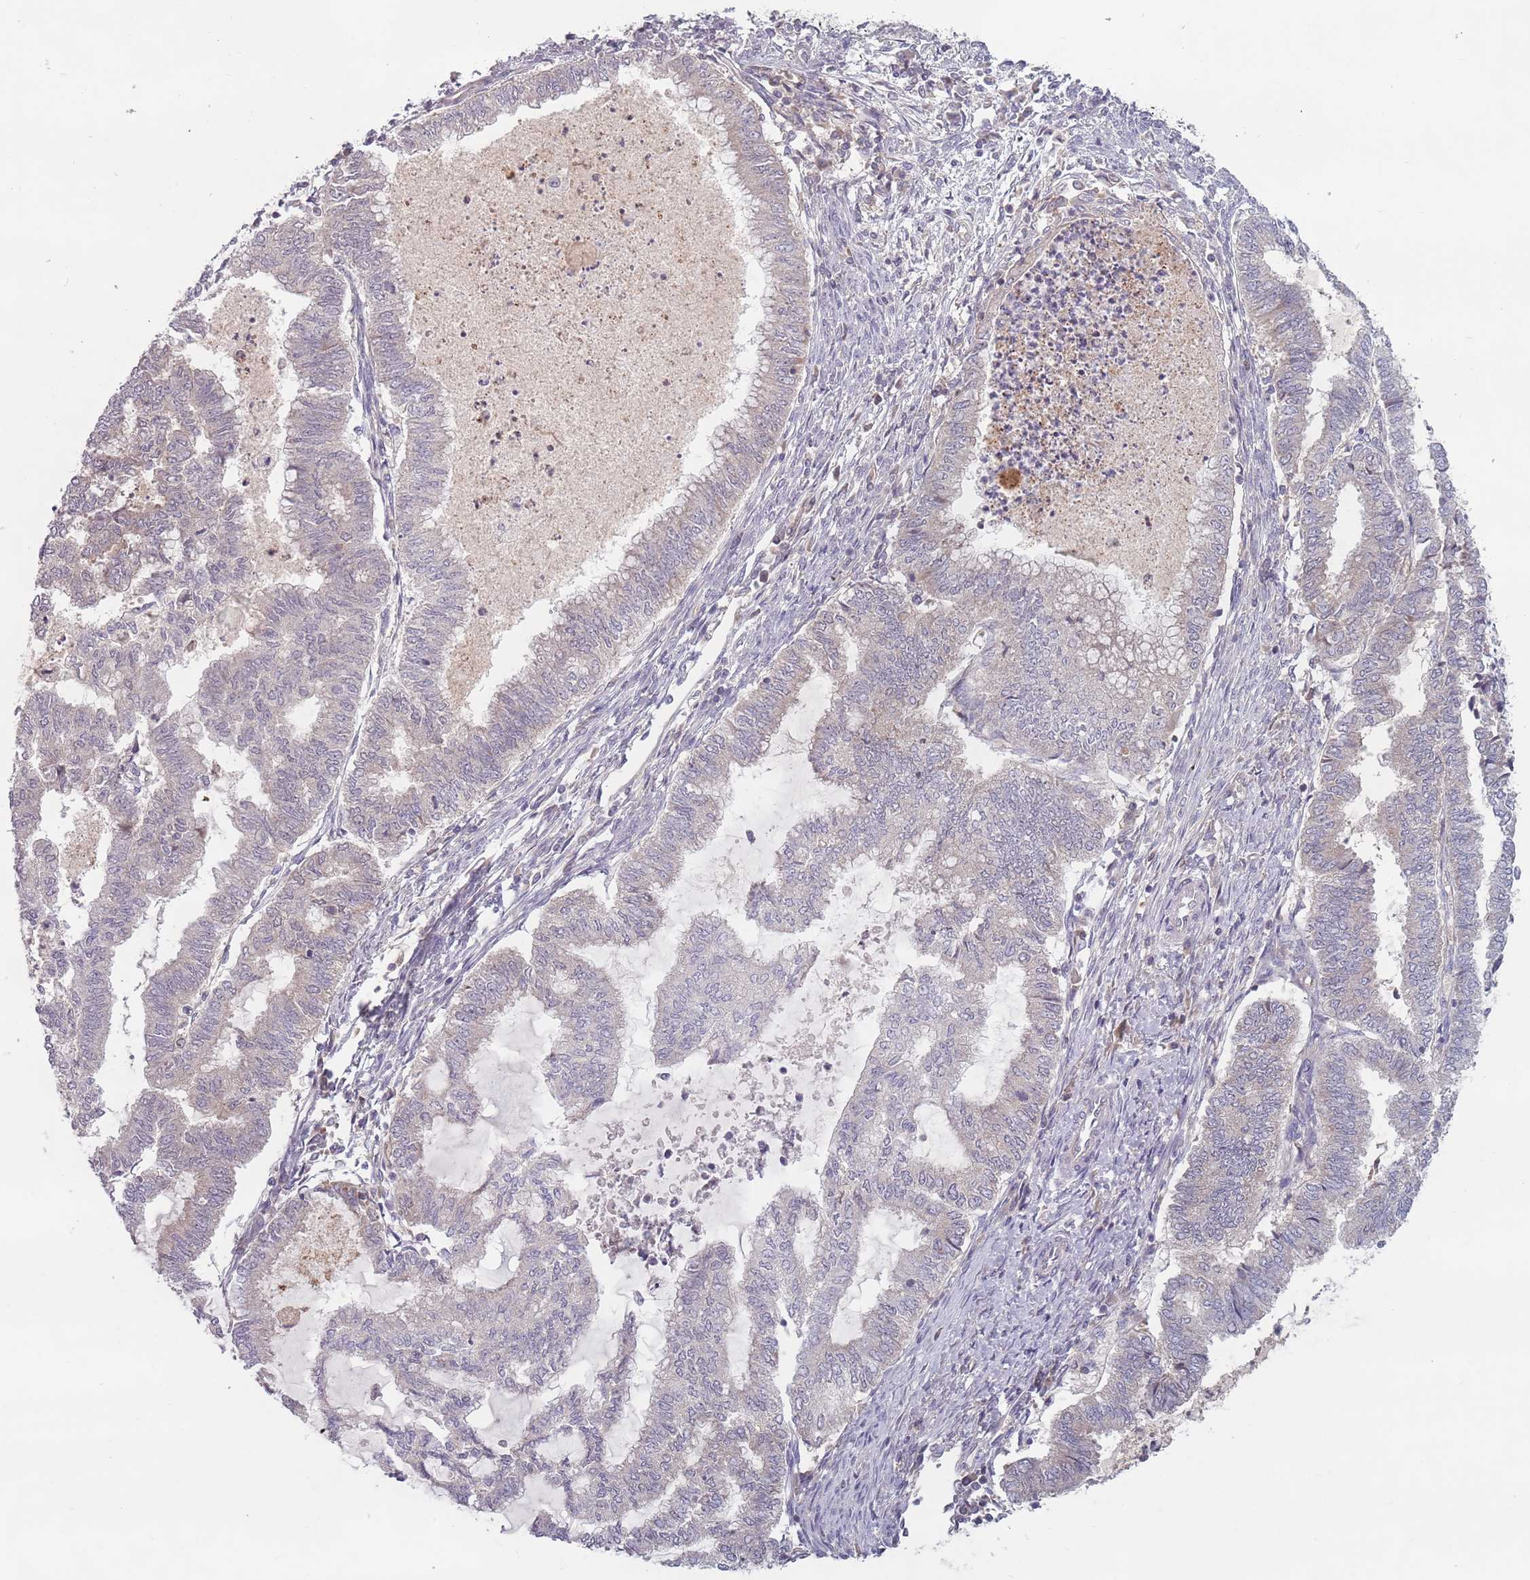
{"staining": {"intensity": "negative", "quantity": "none", "location": "none"}, "tissue": "endometrial cancer", "cell_type": "Tumor cells", "image_type": "cancer", "snomed": [{"axis": "morphology", "description": "Adenocarcinoma, NOS"}, {"axis": "topography", "description": "Endometrium"}], "caption": "Immunohistochemistry (IHC) of endometrial adenocarcinoma exhibits no positivity in tumor cells.", "gene": "ASB13", "patient": {"sex": "female", "age": 79}}